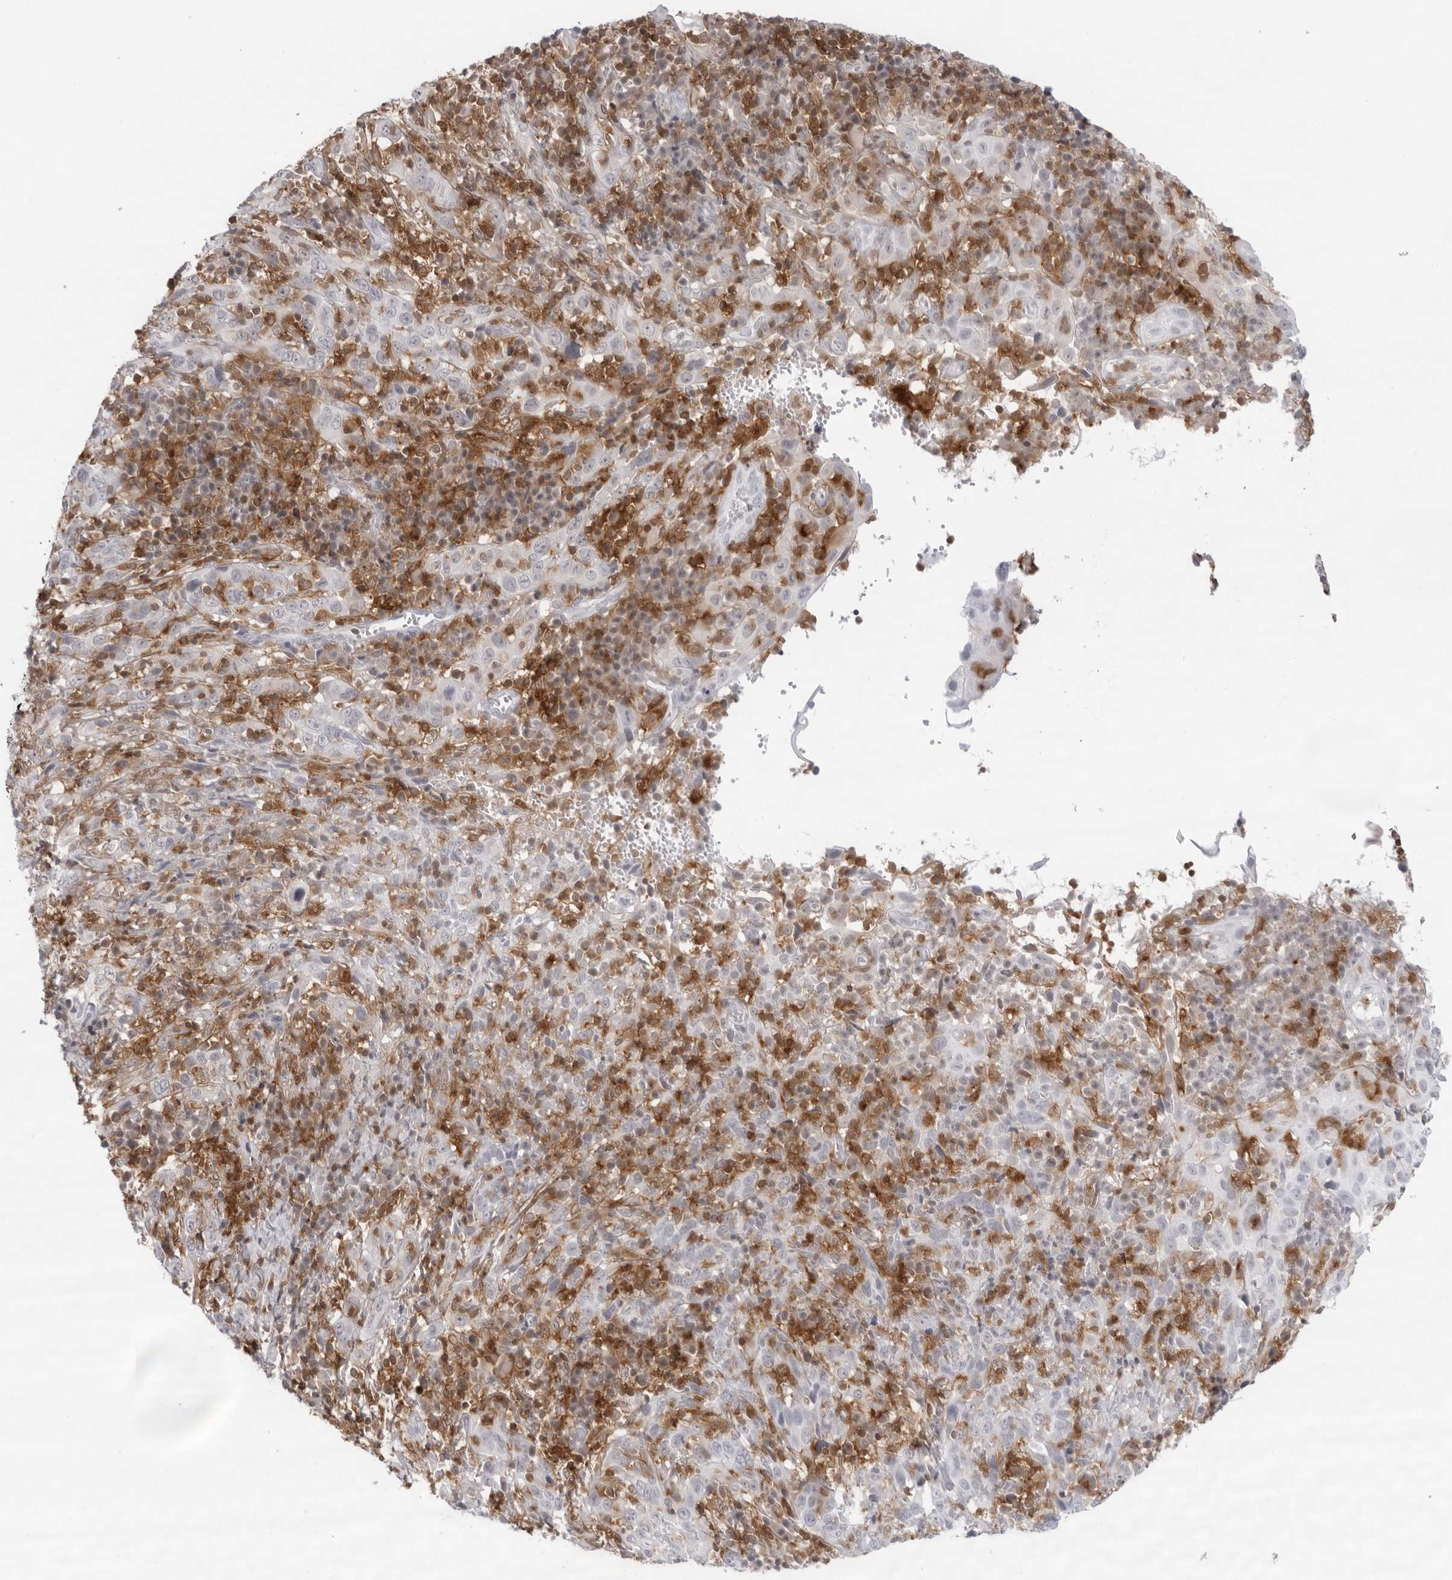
{"staining": {"intensity": "negative", "quantity": "none", "location": "none"}, "tissue": "cervical cancer", "cell_type": "Tumor cells", "image_type": "cancer", "snomed": [{"axis": "morphology", "description": "Squamous cell carcinoma, NOS"}, {"axis": "topography", "description": "Cervix"}], "caption": "This photomicrograph is of cervical cancer (squamous cell carcinoma) stained with immunohistochemistry (IHC) to label a protein in brown with the nuclei are counter-stained blue. There is no staining in tumor cells.", "gene": "FMNL1", "patient": {"sex": "female", "age": 46}}